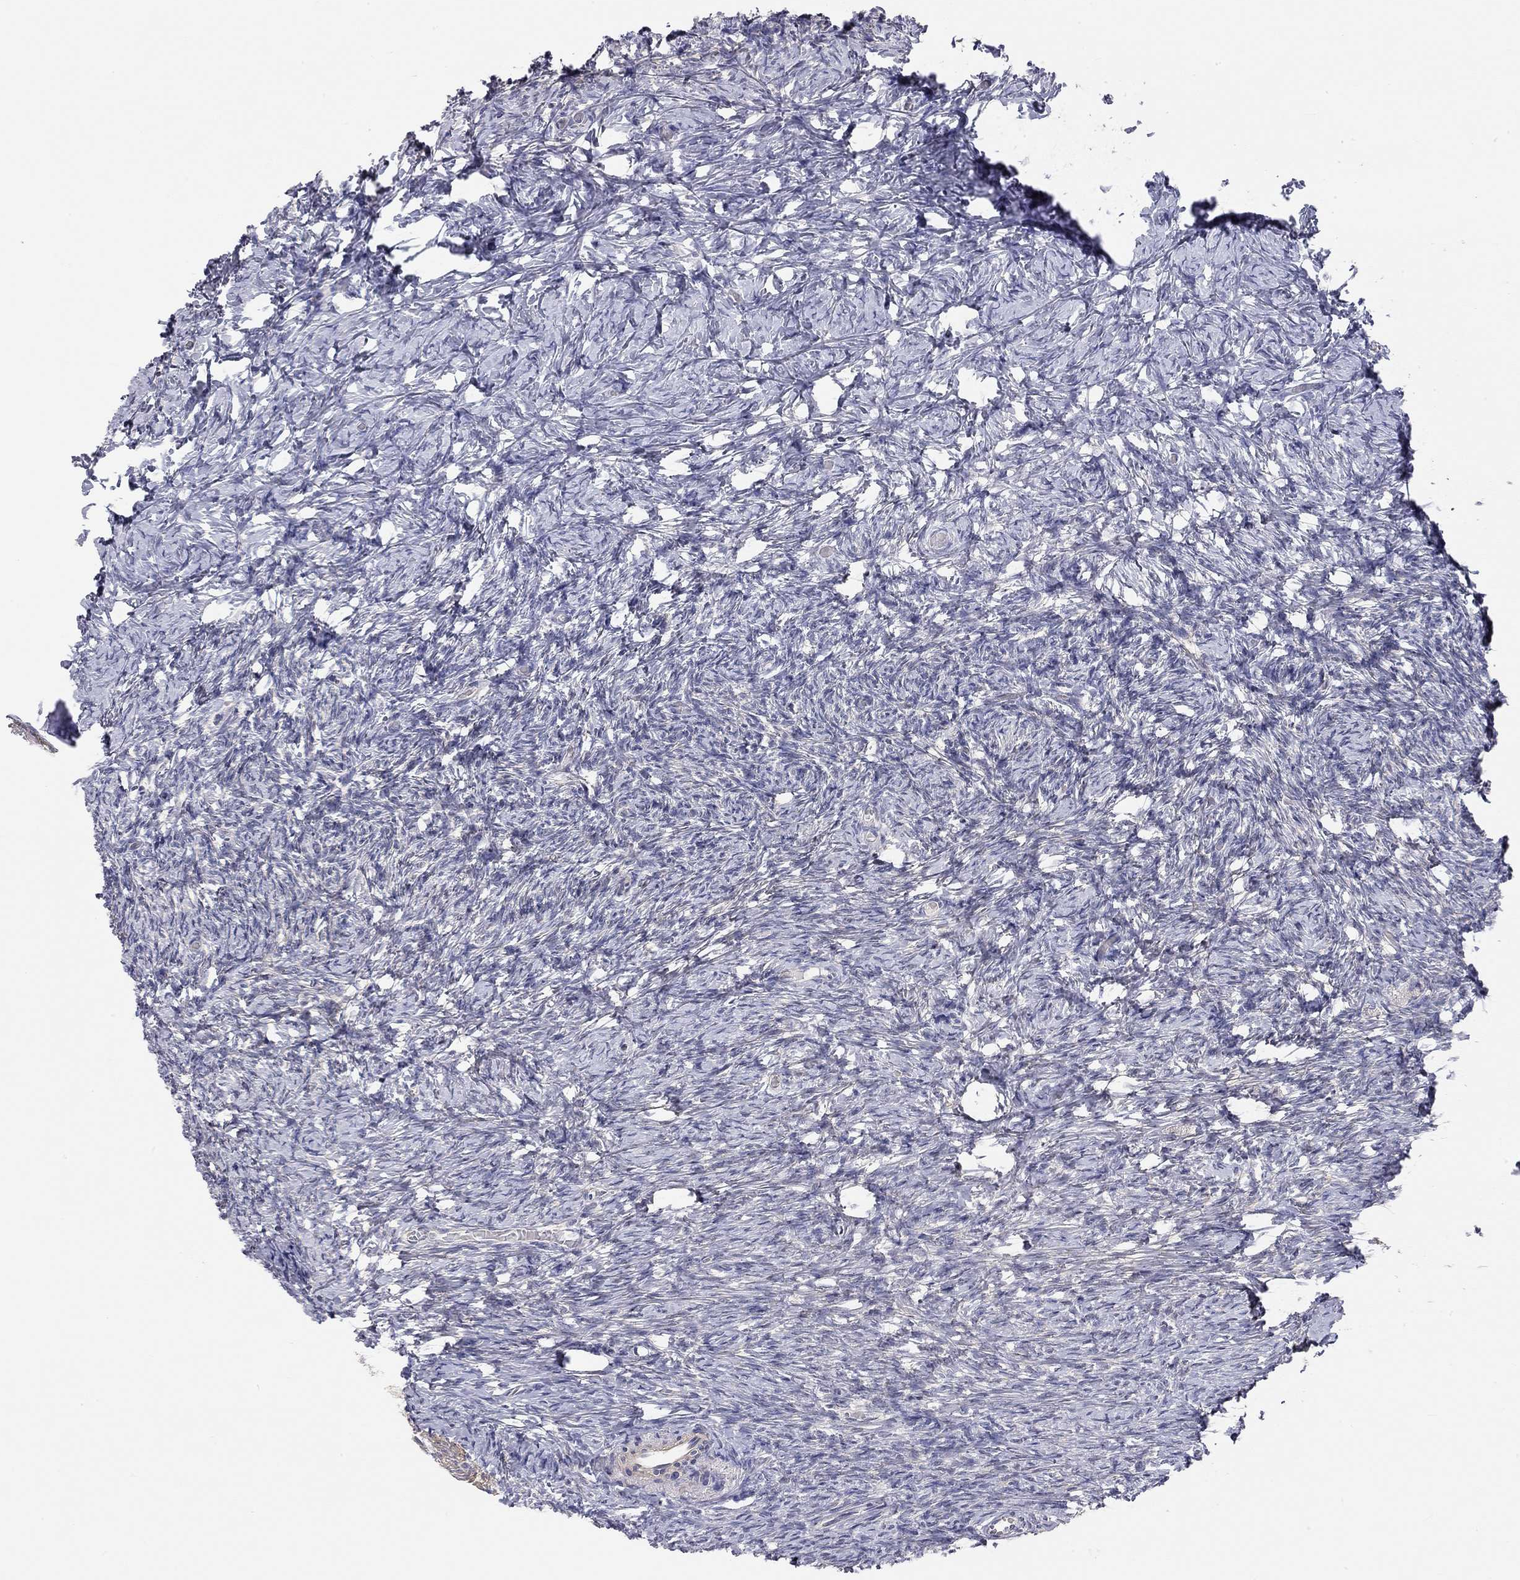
{"staining": {"intensity": "negative", "quantity": "none", "location": "none"}, "tissue": "ovary", "cell_type": "Follicle cells", "image_type": "normal", "snomed": [{"axis": "morphology", "description": "Normal tissue, NOS"}, {"axis": "topography", "description": "Ovary"}], "caption": "Immunohistochemistry histopathology image of normal ovary: human ovary stained with DAB (3,3'-diaminobenzidine) exhibits no significant protein staining in follicle cells. Nuclei are stained in blue.", "gene": "PAPSS2", "patient": {"sex": "female", "age": 39}}